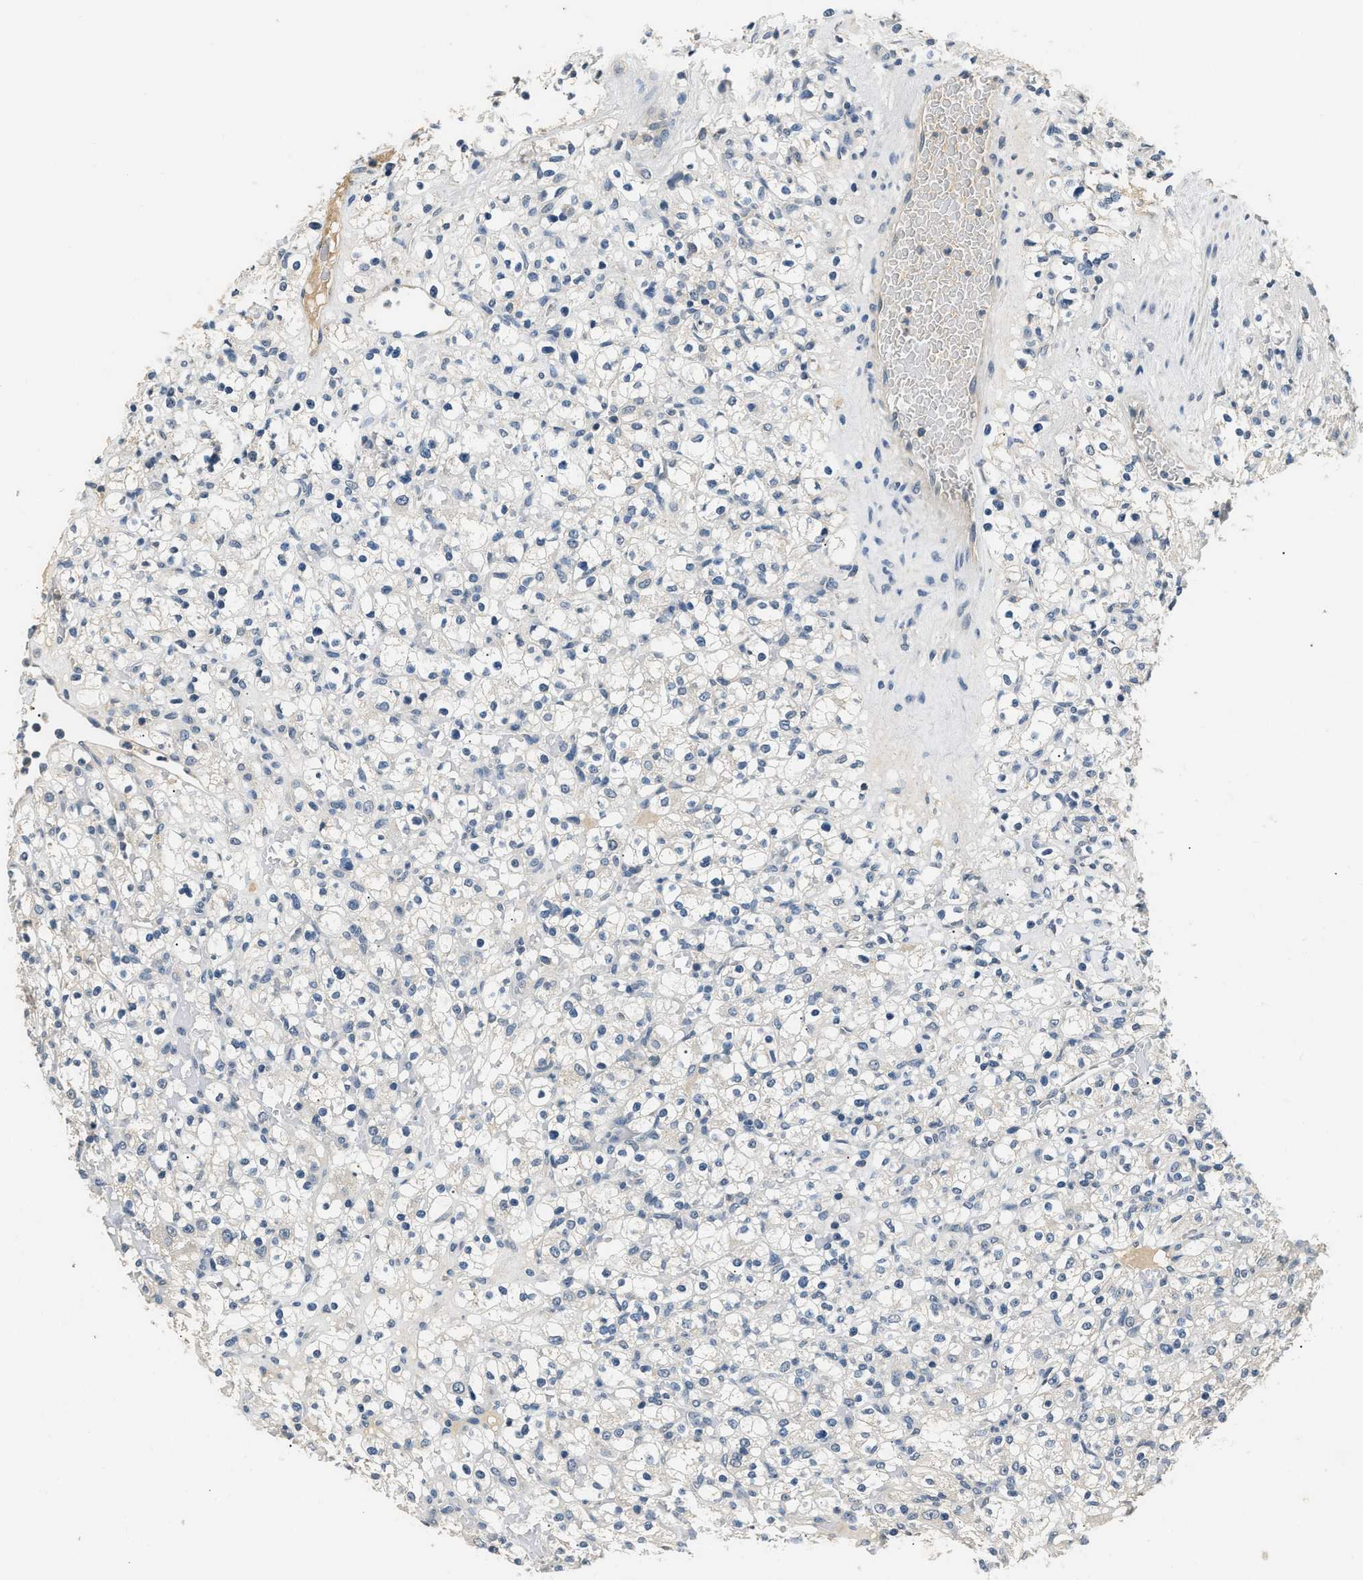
{"staining": {"intensity": "negative", "quantity": "none", "location": "none"}, "tissue": "renal cancer", "cell_type": "Tumor cells", "image_type": "cancer", "snomed": [{"axis": "morphology", "description": "Normal tissue, NOS"}, {"axis": "morphology", "description": "Adenocarcinoma, NOS"}, {"axis": "topography", "description": "Kidney"}], "caption": "Immunohistochemistry (IHC) histopathology image of human renal adenocarcinoma stained for a protein (brown), which shows no positivity in tumor cells.", "gene": "INHA", "patient": {"sex": "female", "age": 72}}